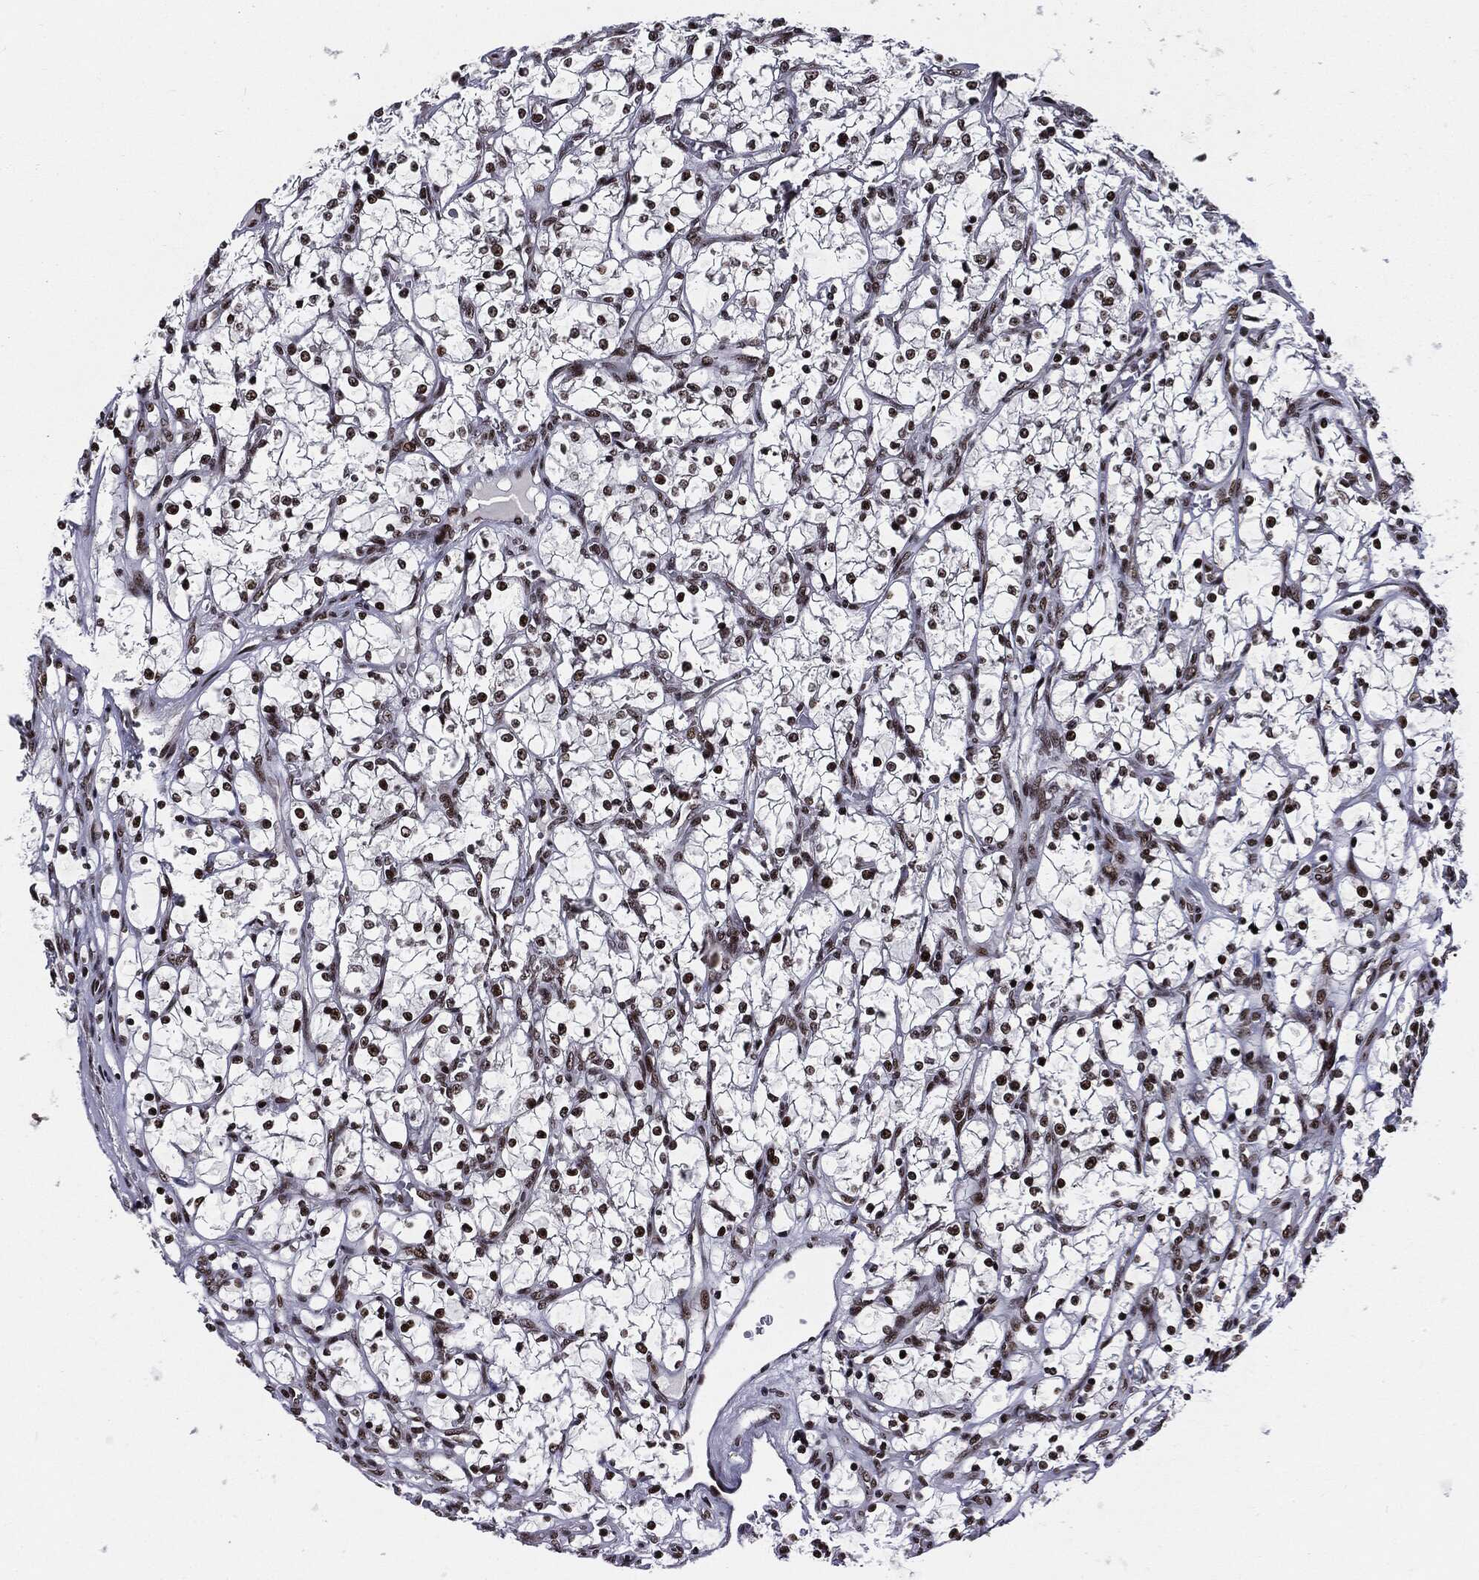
{"staining": {"intensity": "strong", "quantity": "25%-75%", "location": "nuclear"}, "tissue": "renal cancer", "cell_type": "Tumor cells", "image_type": "cancer", "snomed": [{"axis": "morphology", "description": "Adenocarcinoma, NOS"}, {"axis": "topography", "description": "Kidney"}], "caption": "Approximately 25%-75% of tumor cells in adenocarcinoma (renal) show strong nuclear protein positivity as visualized by brown immunohistochemical staining.", "gene": "ZFP91", "patient": {"sex": "female", "age": 69}}